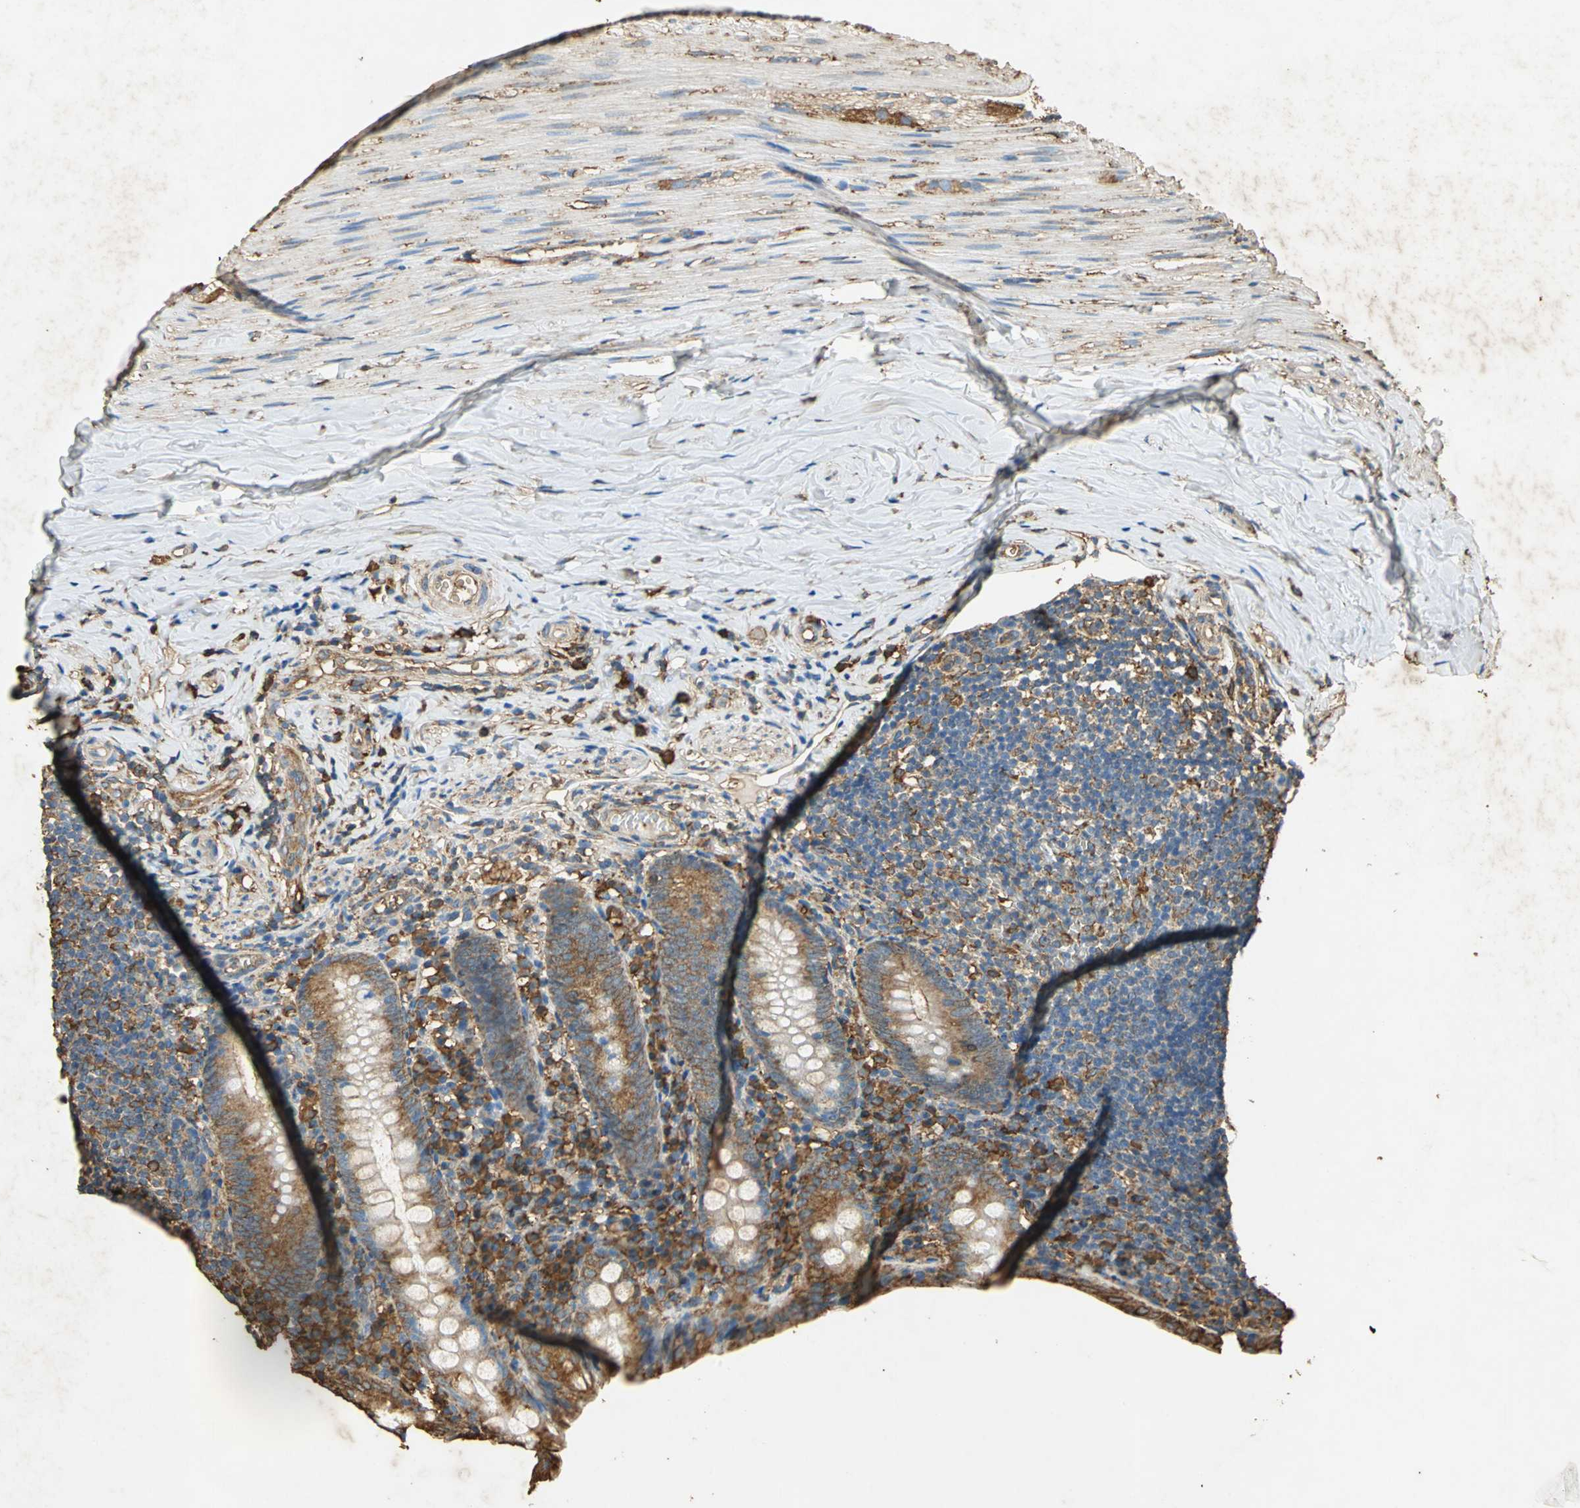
{"staining": {"intensity": "moderate", "quantity": ">75%", "location": "cytoplasmic/membranous"}, "tissue": "appendix", "cell_type": "Glandular cells", "image_type": "normal", "snomed": [{"axis": "morphology", "description": "Normal tissue, NOS"}, {"axis": "topography", "description": "Appendix"}], "caption": "Unremarkable appendix reveals moderate cytoplasmic/membranous expression in about >75% of glandular cells, visualized by immunohistochemistry. (IHC, brightfield microscopy, high magnification).", "gene": "HSP90B1", "patient": {"sex": "female", "age": 10}}